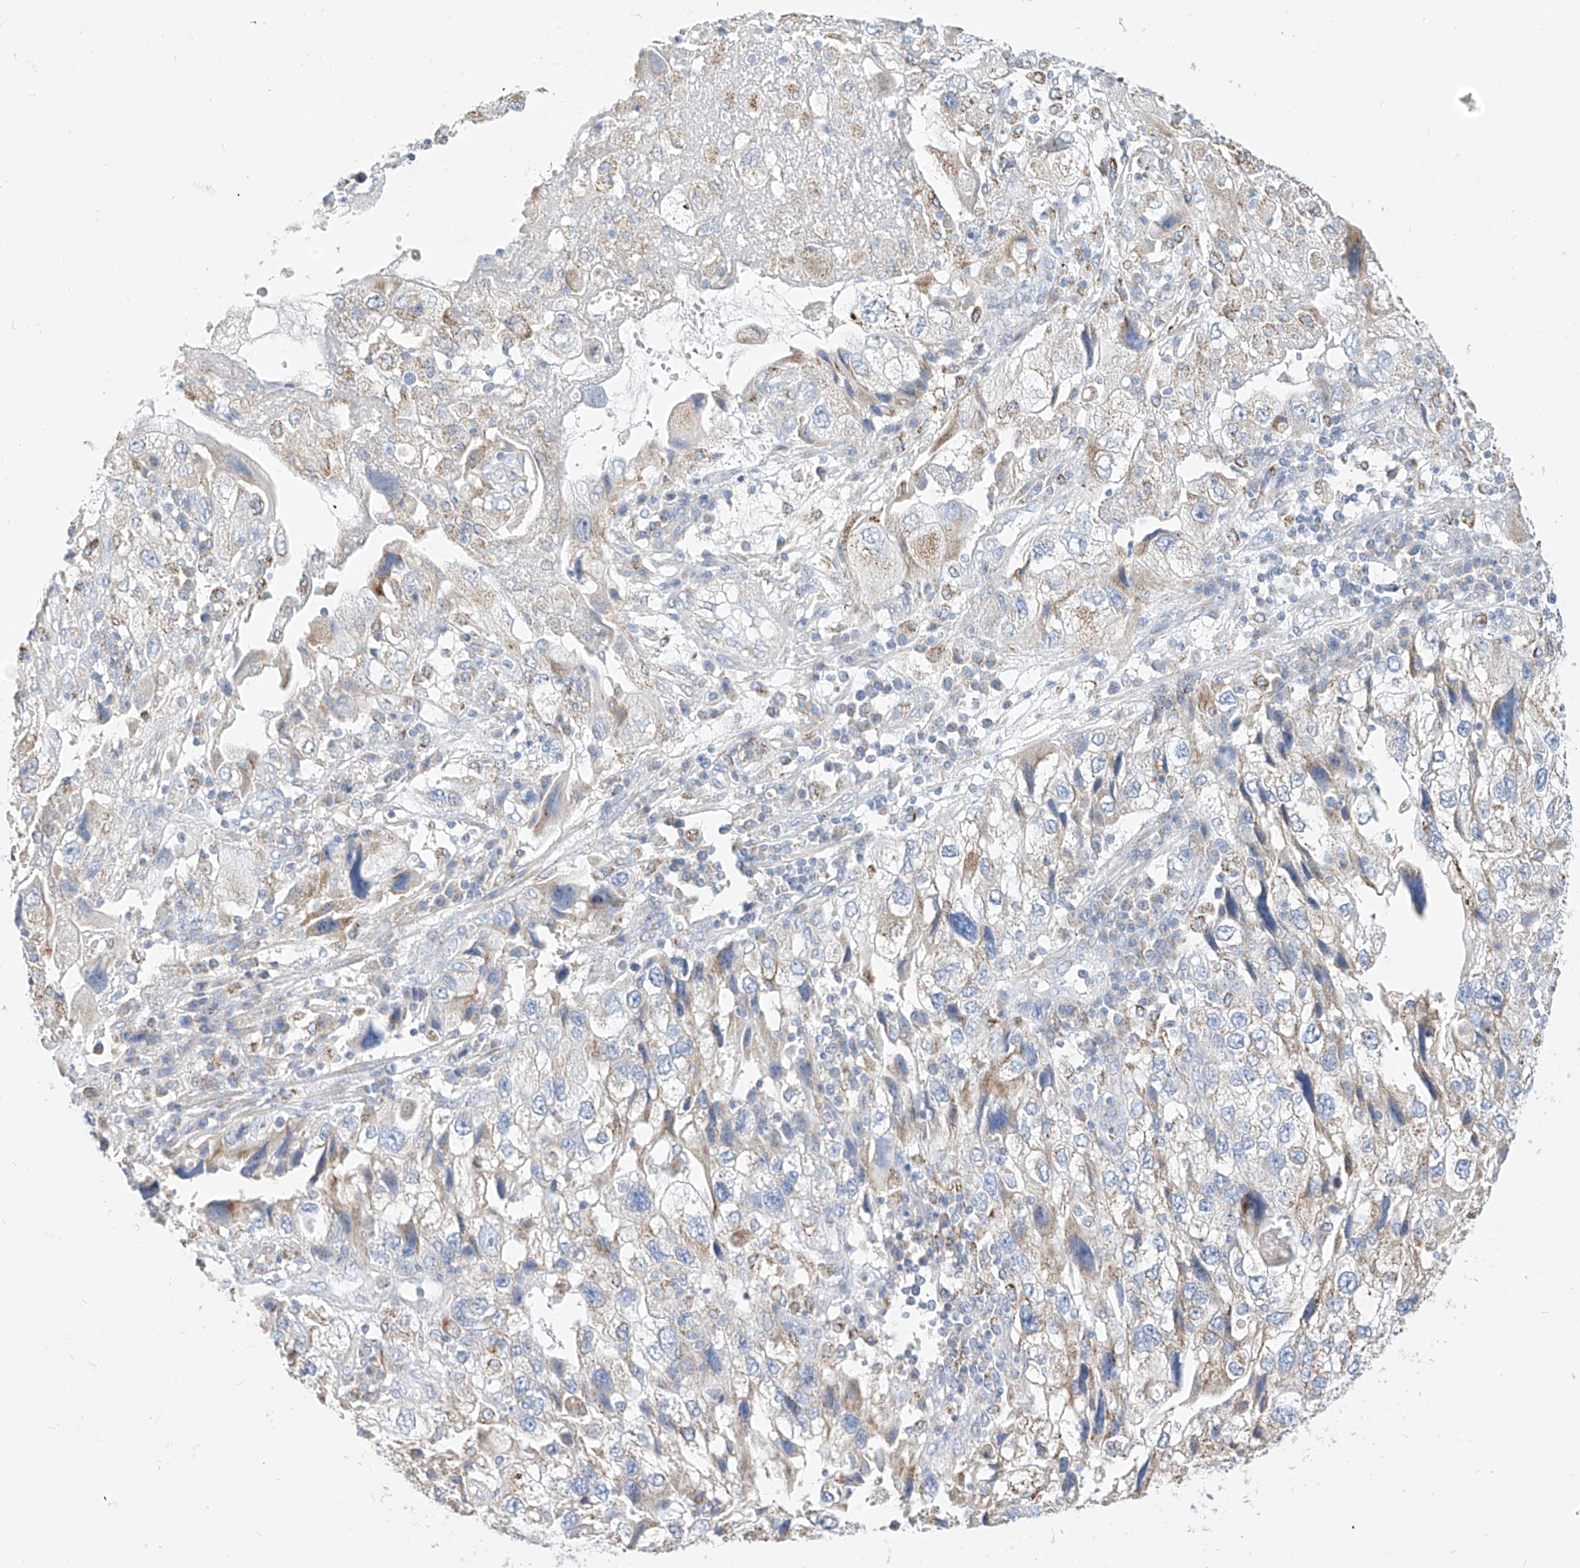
{"staining": {"intensity": "weak", "quantity": "25%-75%", "location": "cytoplasmic/membranous"}, "tissue": "endometrial cancer", "cell_type": "Tumor cells", "image_type": "cancer", "snomed": [{"axis": "morphology", "description": "Adenocarcinoma, NOS"}, {"axis": "topography", "description": "Endometrium"}], "caption": "A high-resolution image shows immunohistochemistry (IHC) staining of endometrial cancer, which reveals weak cytoplasmic/membranous expression in about 25%-75% of tumor cells.", "gene": "RASA2", "patient": {"sex": "female", "age": 49}}